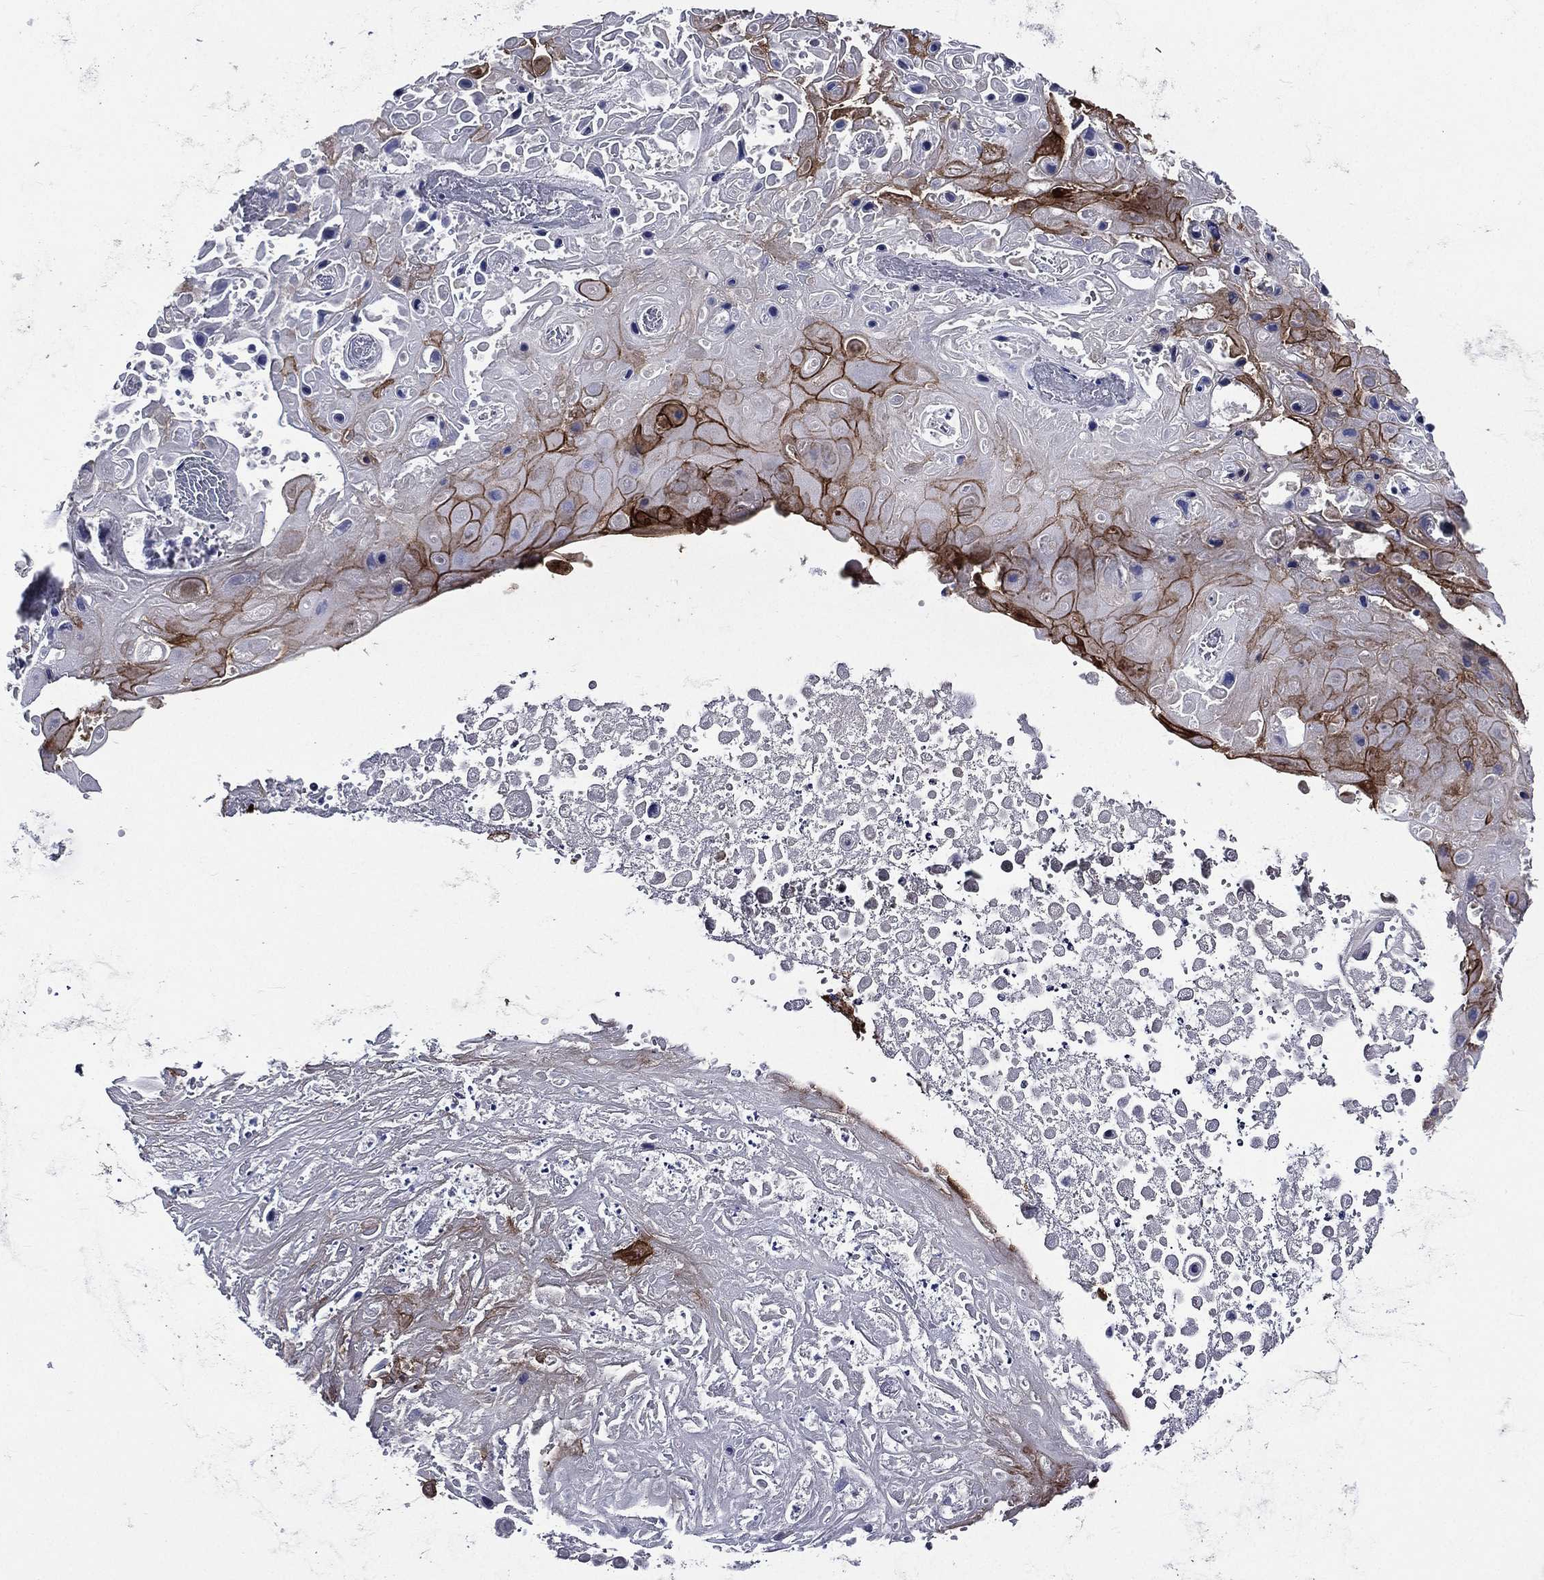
{"staining": {"intensity": "strong", "quantity": "25%-75%", "location": "cytoplasmic/membranous"}, "tissue": "skin cancer", "cell_type": "Tumor cells", "image_type": "cancer", "snomed": [{"axis": "morphology", "description": "Squamous cell carcinoma, NOS"}, {"axis": "topography", "description": "Skin"}], "caption": "Immunohistochemical staining of human squamous cell carcinoma (skin) exhibits high levels of strong cytoplasmic/membranous positivity in about 25%-75% of tumor cells. (brown staining indicates protein expression, while blue staining denotes nuclei).", "gene": "TGM1", "patient": {"sex": "male", "age": 82}}